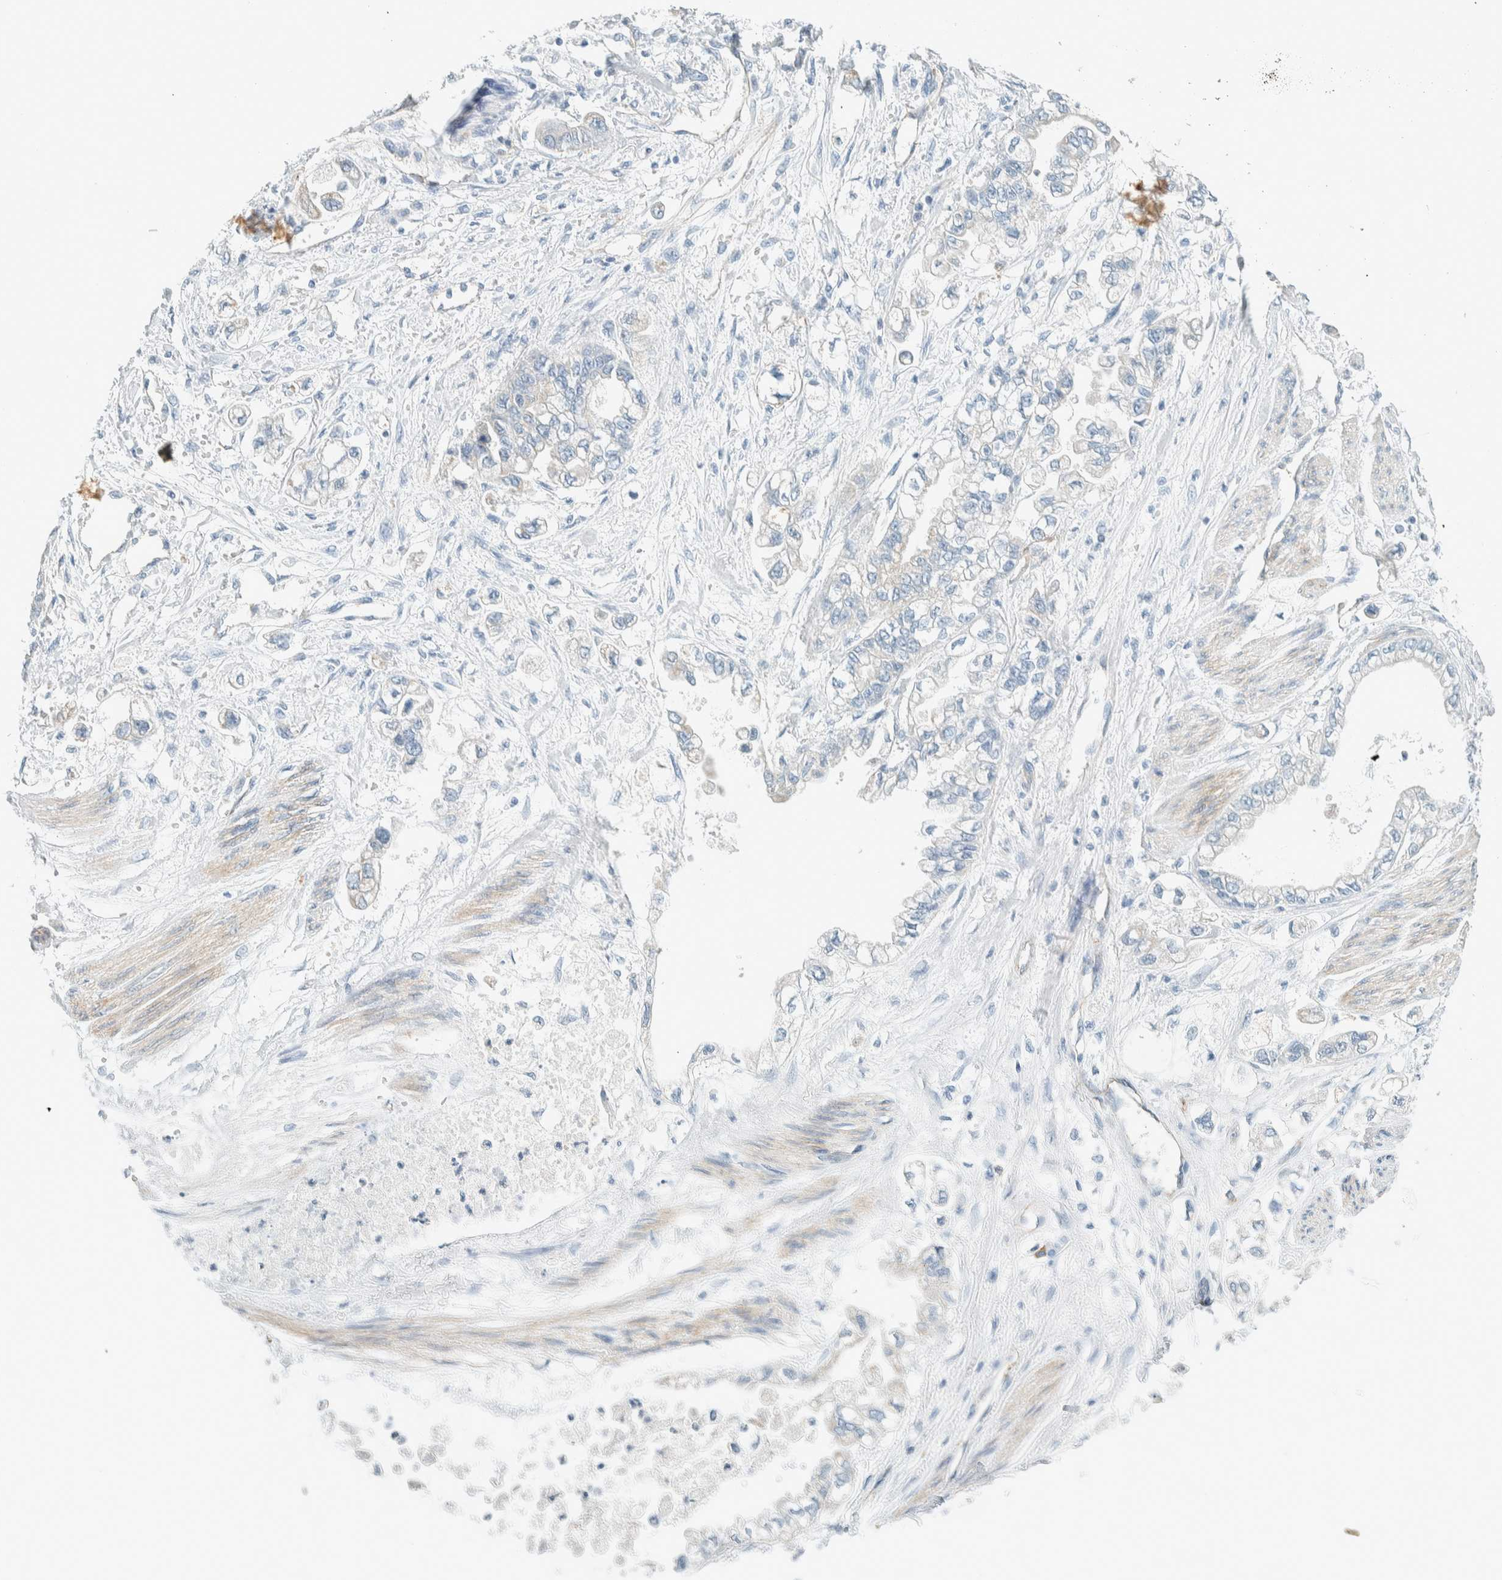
{"staining": {"intensity": "negative", "quantity": "none", "location": "none"}, "tissue": "stomach cancer", "cell_type": "Tumor cells", "image_type": "cancer", "snomed": [{"axis": "morphology", "description": "Normal tissue, NOS"}, {"axis": "morphology", "description": "Adenocarcinoma, NOS"}, {"axis": "topography", "description": "Stomach"}], "caption": "Histopathology image shows no protein staining in tumor cells of stomach adenocarcinoma tissue. (DAB immunohistochemistry (IHC), high magnification).", "gene": "SLFN12", "patient": {"sex": "male", "age": 62}}